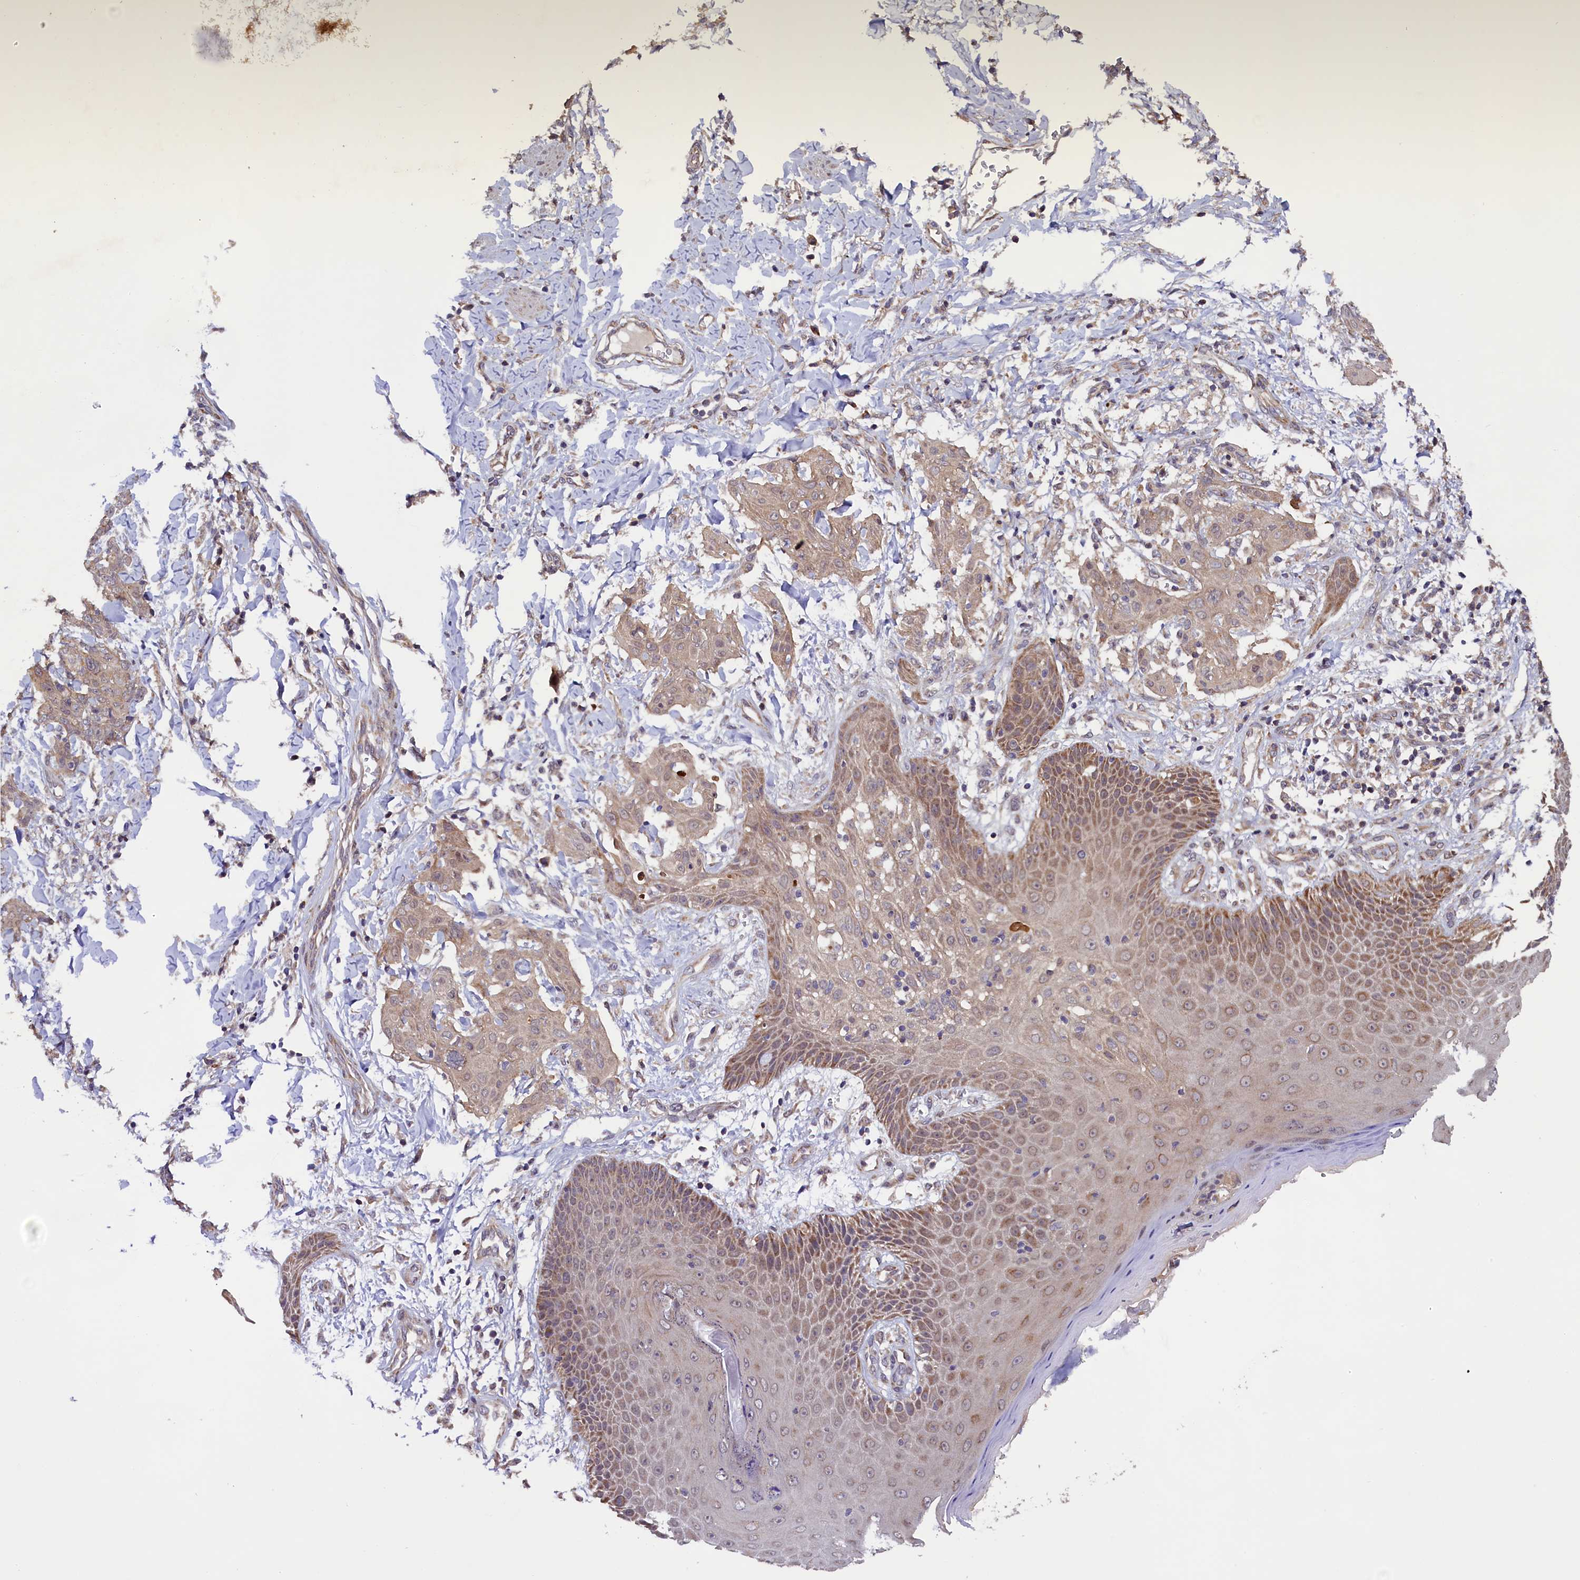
{"staining": {"intensity": "weak", "quantity": ">75%", "location": "cytoplasmic/membranous"}, "tissue": "skin cancer", "cell_type": "Tumor cells", "image_type": "cancer", "snomed": [{"axis": "morphology", "description": "Squamous cell carcinoma, NOS"}, {"axis": "topography", "description": "Skin"}, {"axis": "topography", "description": "Vulva"}], "caption": "Brown immunohistochemical staining in squamous cell carcinoma (skin) reveals weak cytoplasmic/membranous positivity in approximately >75% of tumor cells.", "gene": "DOHH", "patient": {"sex": "female", "age": 85}}